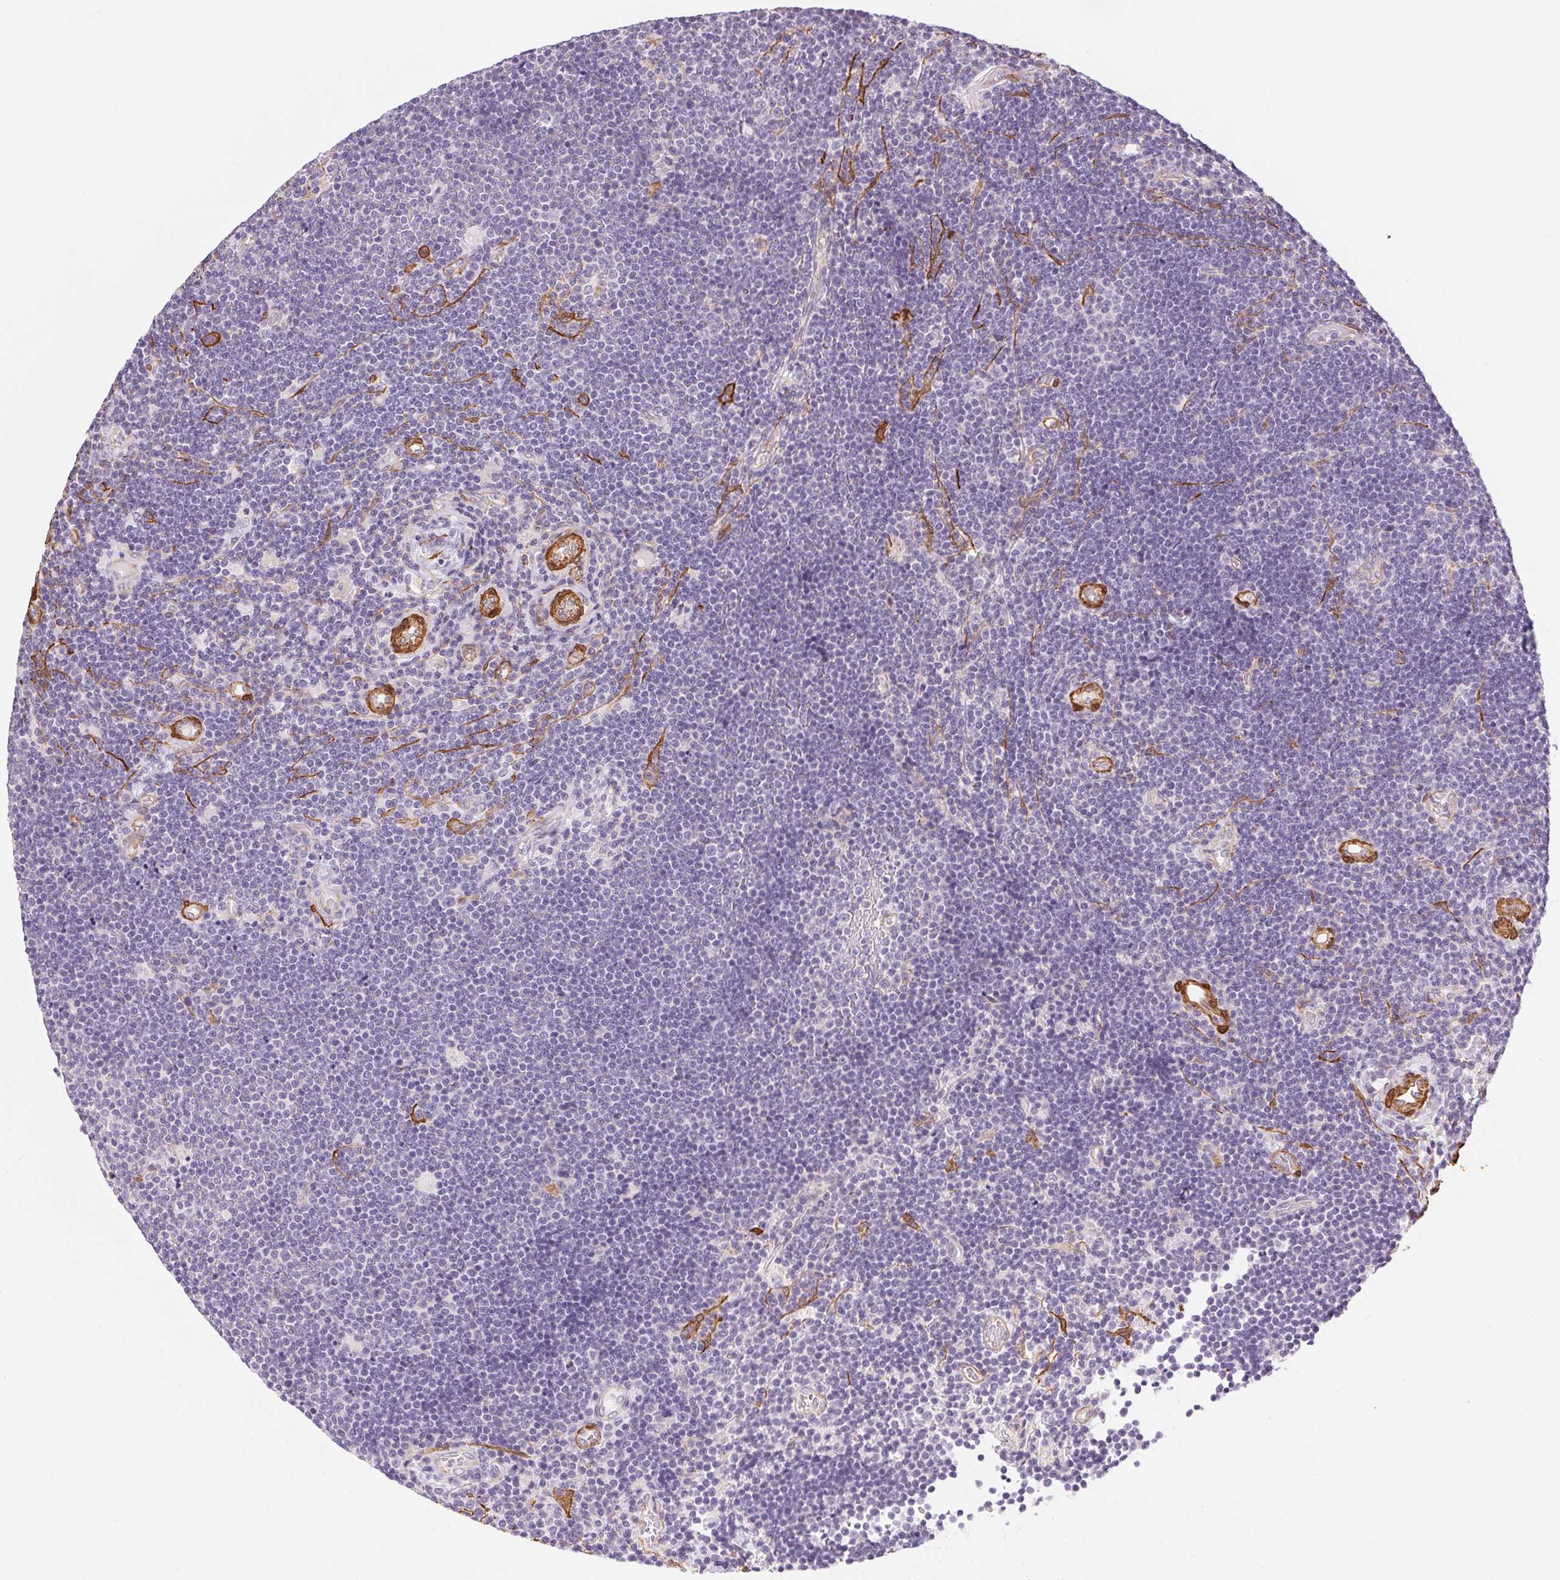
{"staining": {"intensity": "negative", "quantity": "none", "location": "none"}, "tissue": "lymphoma", "cell_type": "Tumor cells", "image_type": "cancer", "snomed": [{"axis": "morphology", "description": "Malignant lymphoma, non-Hodgkin's type, Low grade"}, {"axis": "topography", "description": "Brain"}], "caption": "Tumor cells are negative for protein expression in human malignant lymphoma, non-Hodgkin's type (low-grade). Brightfield microscopy of immunohistochemistry stained with DAB (brown) and hematoxylin (blue), captured at high magnification.", "gene": "GPX8", "patient": {"sex": "female", "age": 66}}